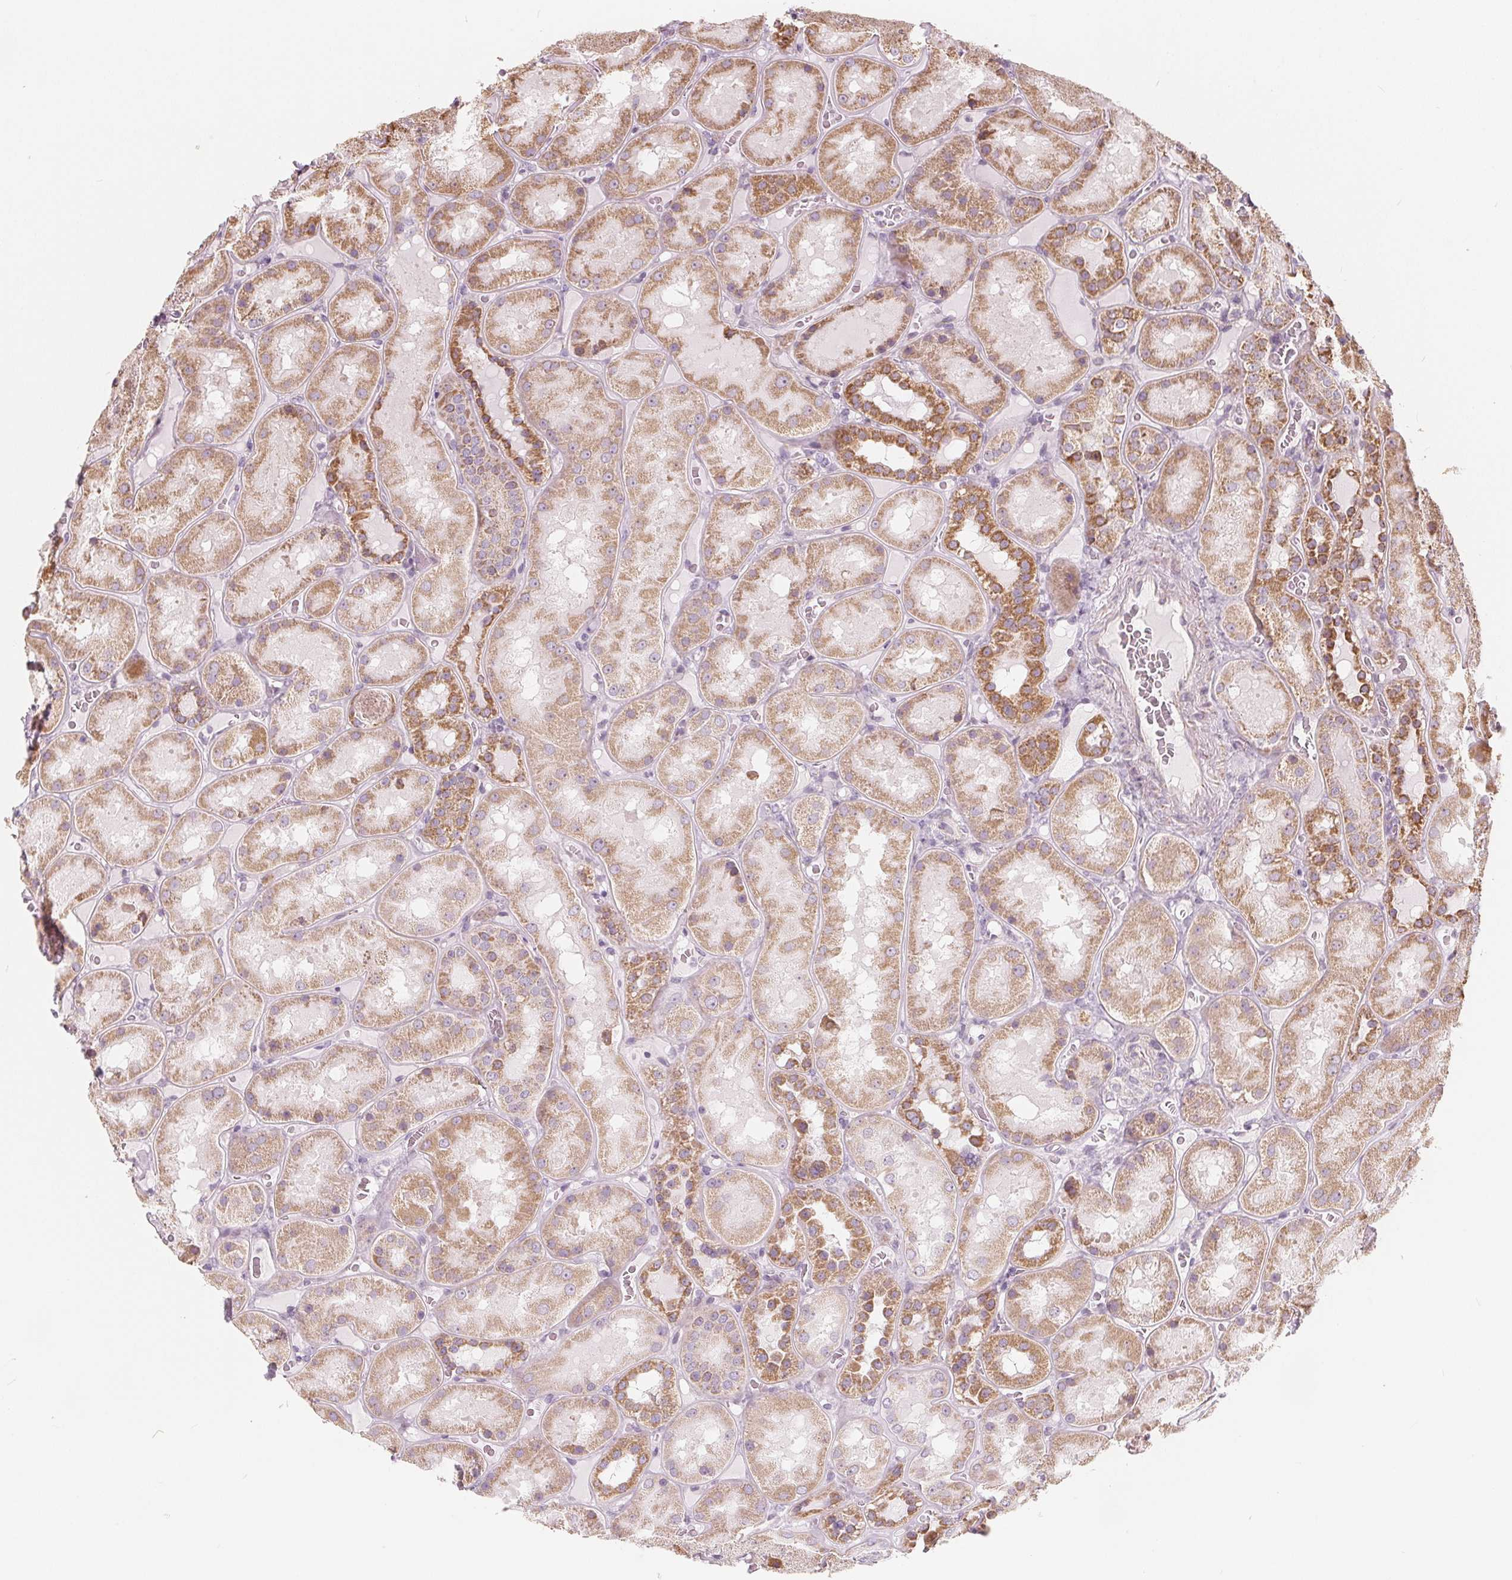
{"staining": {"intensity": "negative", "quantity": "none", "location": "none"}, "tissue": "kidney", "cell_type": "Cells in glomeruli", "image_type": "normal", "snomed": [{"axis": "morphology", "description": "Normal tissue, NOS"}, {"axis": "topography", "description": "Kidney"}], "caption": "Human kidney stained for a protein using immunohistochemistry displays no positivity in cells in glomeruli.", "gene": "NUP210L", "patient": {"sex": "male", "age": 73}}